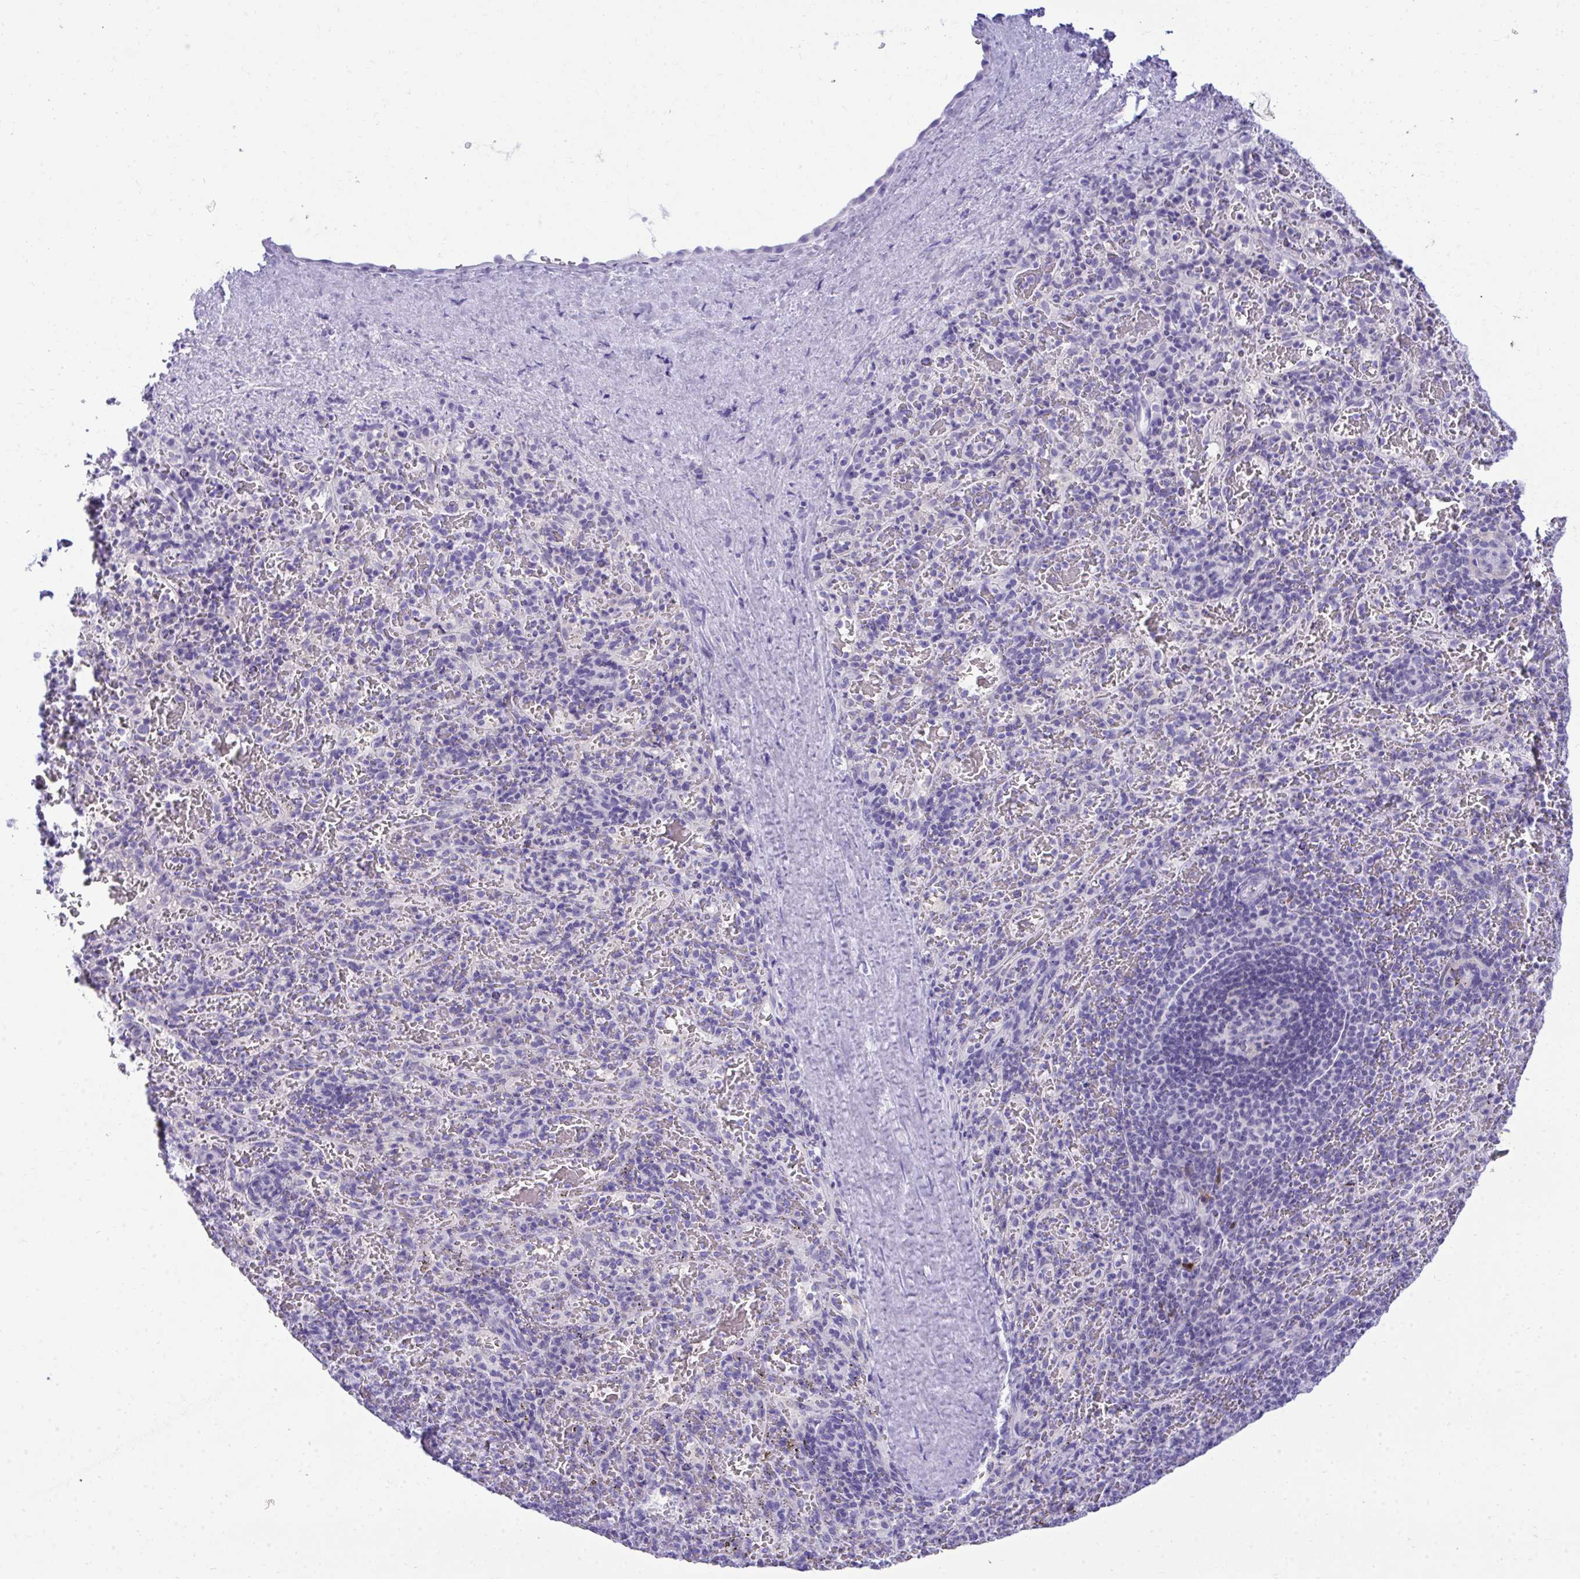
{"staining": {"intensity": "negative", "quantity": "none", "location": "none"}, "tissue": "spleen", "cell_type": "Cells in red pulp", "image_type": "normal", "snomed": [{"axis": "morphology", "description": "Normal tissue, NOS"}, {"axis": "topography", "description": "Spleen"}], "caption": "A high-resolution histopathology image shows IHC staining of unremarkable spleen, which reveals no significant expression in cells in red pulp.", "gene": "PGM2L1", "patient": {"sex": "male", "age": 57}}